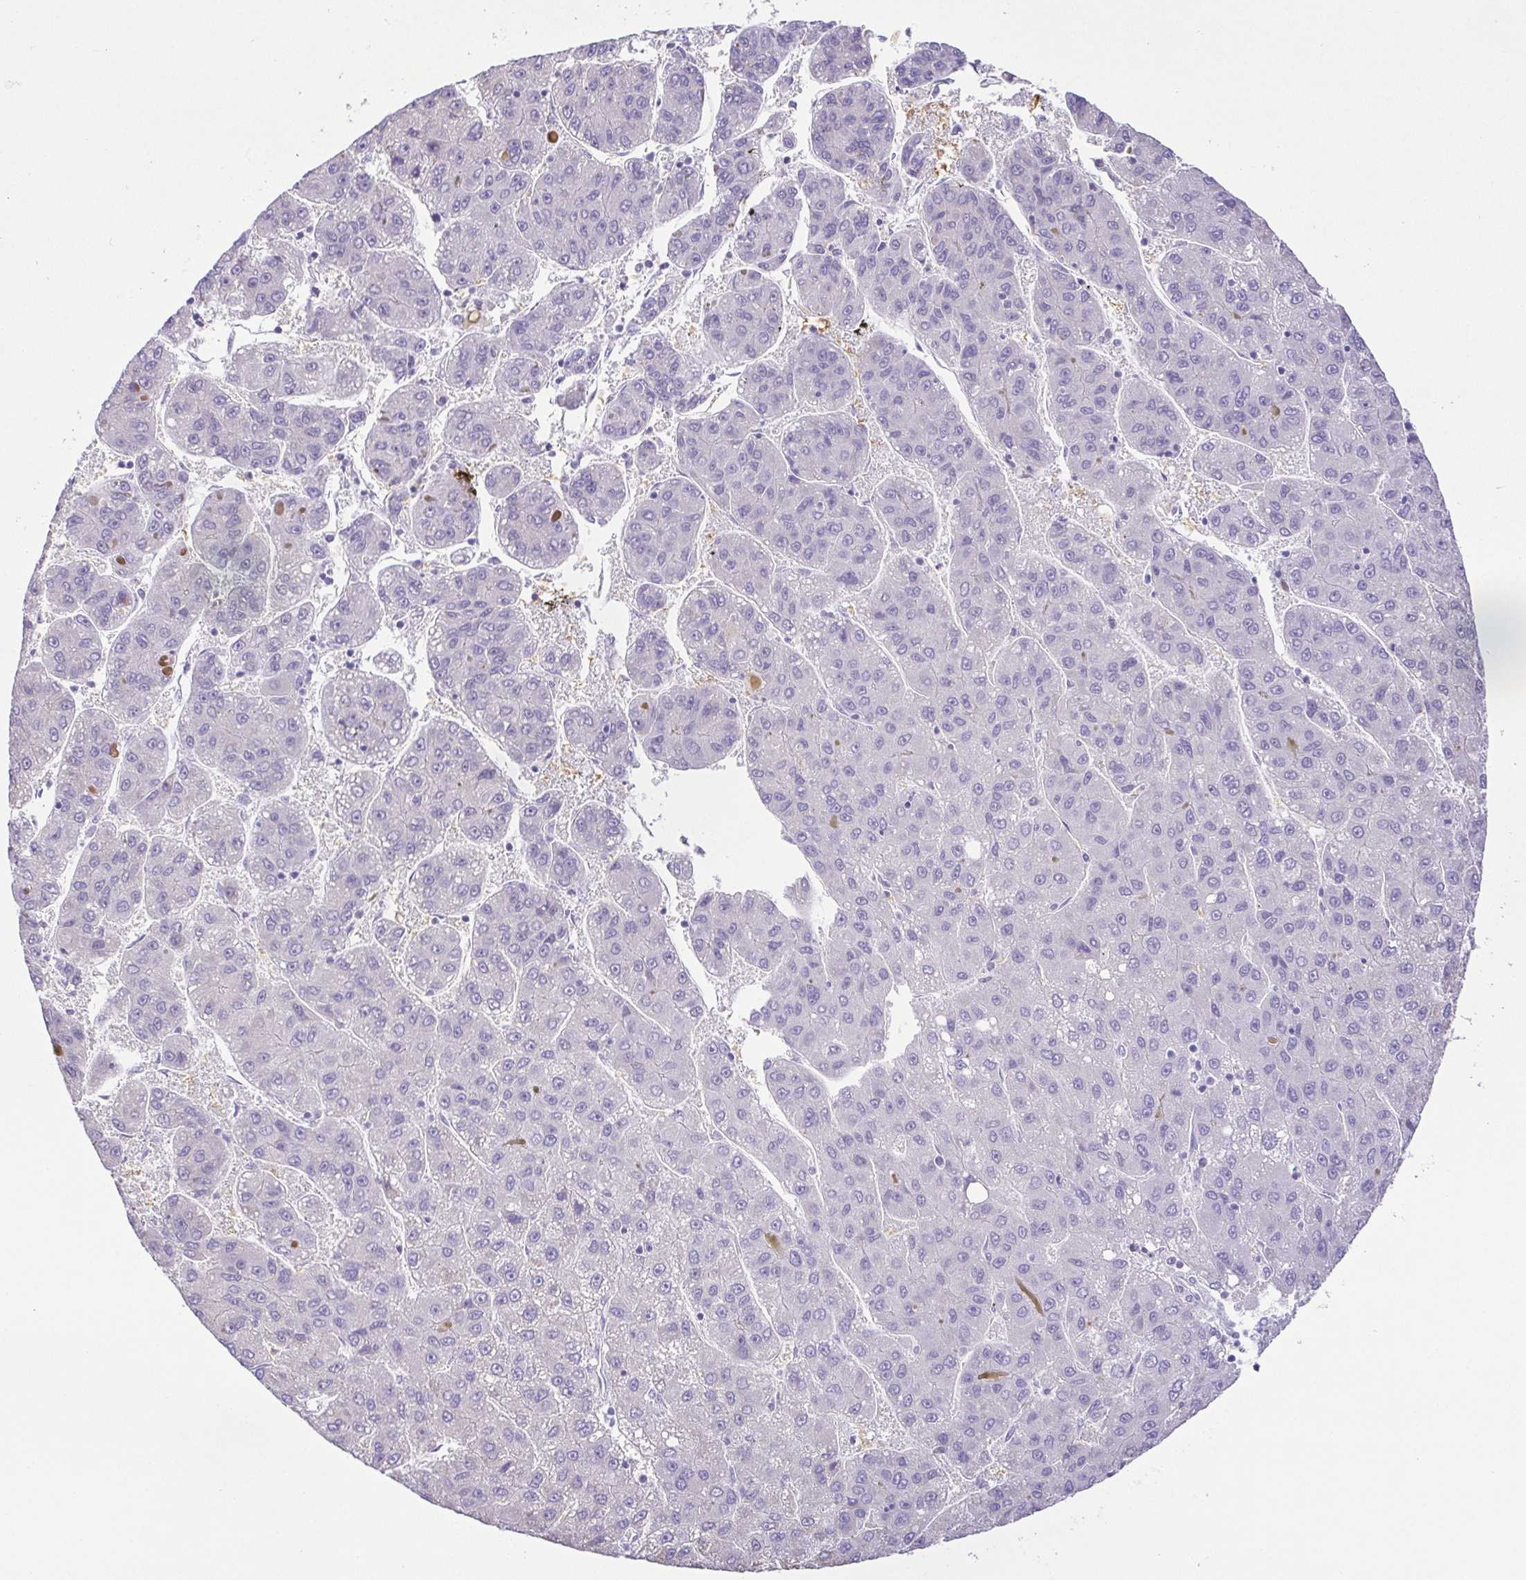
{"staining": {"intensity": "negative", "quantity": "none", "location": "none"}, "tissue": "liver cancer", "cell_type": "Tumor cells", "image_type": "cancer", "snomed": [{"axis": "morphology", "description": "Carcinoma, Hepatocellular, NOS"}, {"axis": "topography", "description": "Liver"}], "caption": "Tumor cells are negative for brown protein staining in hepatocellular carcinoma (liver).", "gene": "EPB42", "patient": {"sex": "female", "age": 82}}